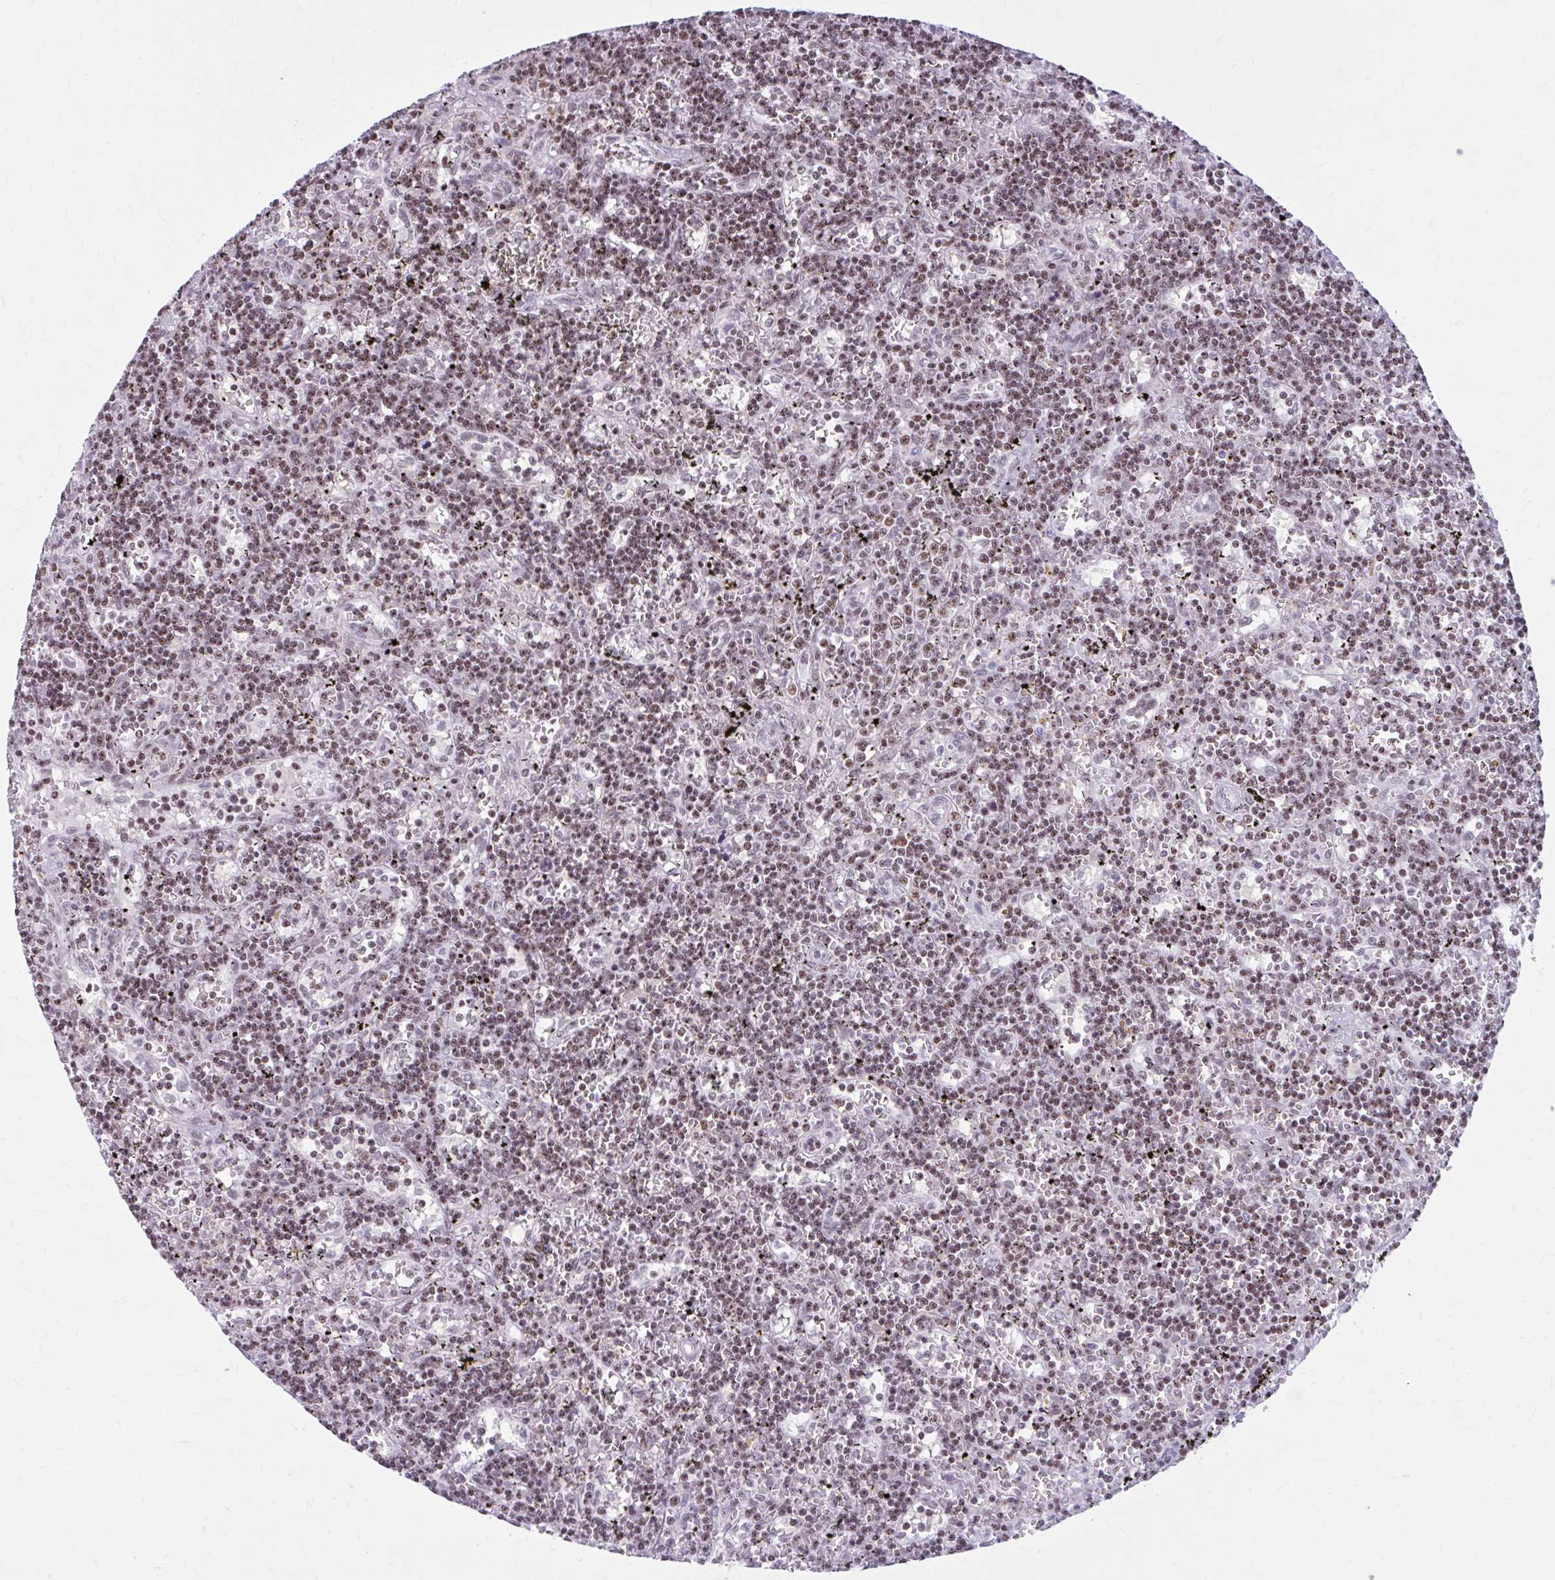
{"staining": {"intensity": "moderate", "quantity": ">75%", "location": "nuclear"}, "tissue": "lymphoma", "cell_type": "Tumor cells", "image_type": "cancer", "snomed": [{"axis": "morphology", "description": "Malignant lymphoma, non-Hodgkin's type, Low grade"}, {"axis": "topography", "description": "Spleen"}], "caption": "IHC photomicrograph of malignant lymphoma, non-Hodgkin's type (low-grade) stained for a protein (brown), which displays medium levels of moderate nuclear expression in approximately >75% of tumor cells.", "gene": "PABIR1", "patient": {"sex": "male", "age": 60}}